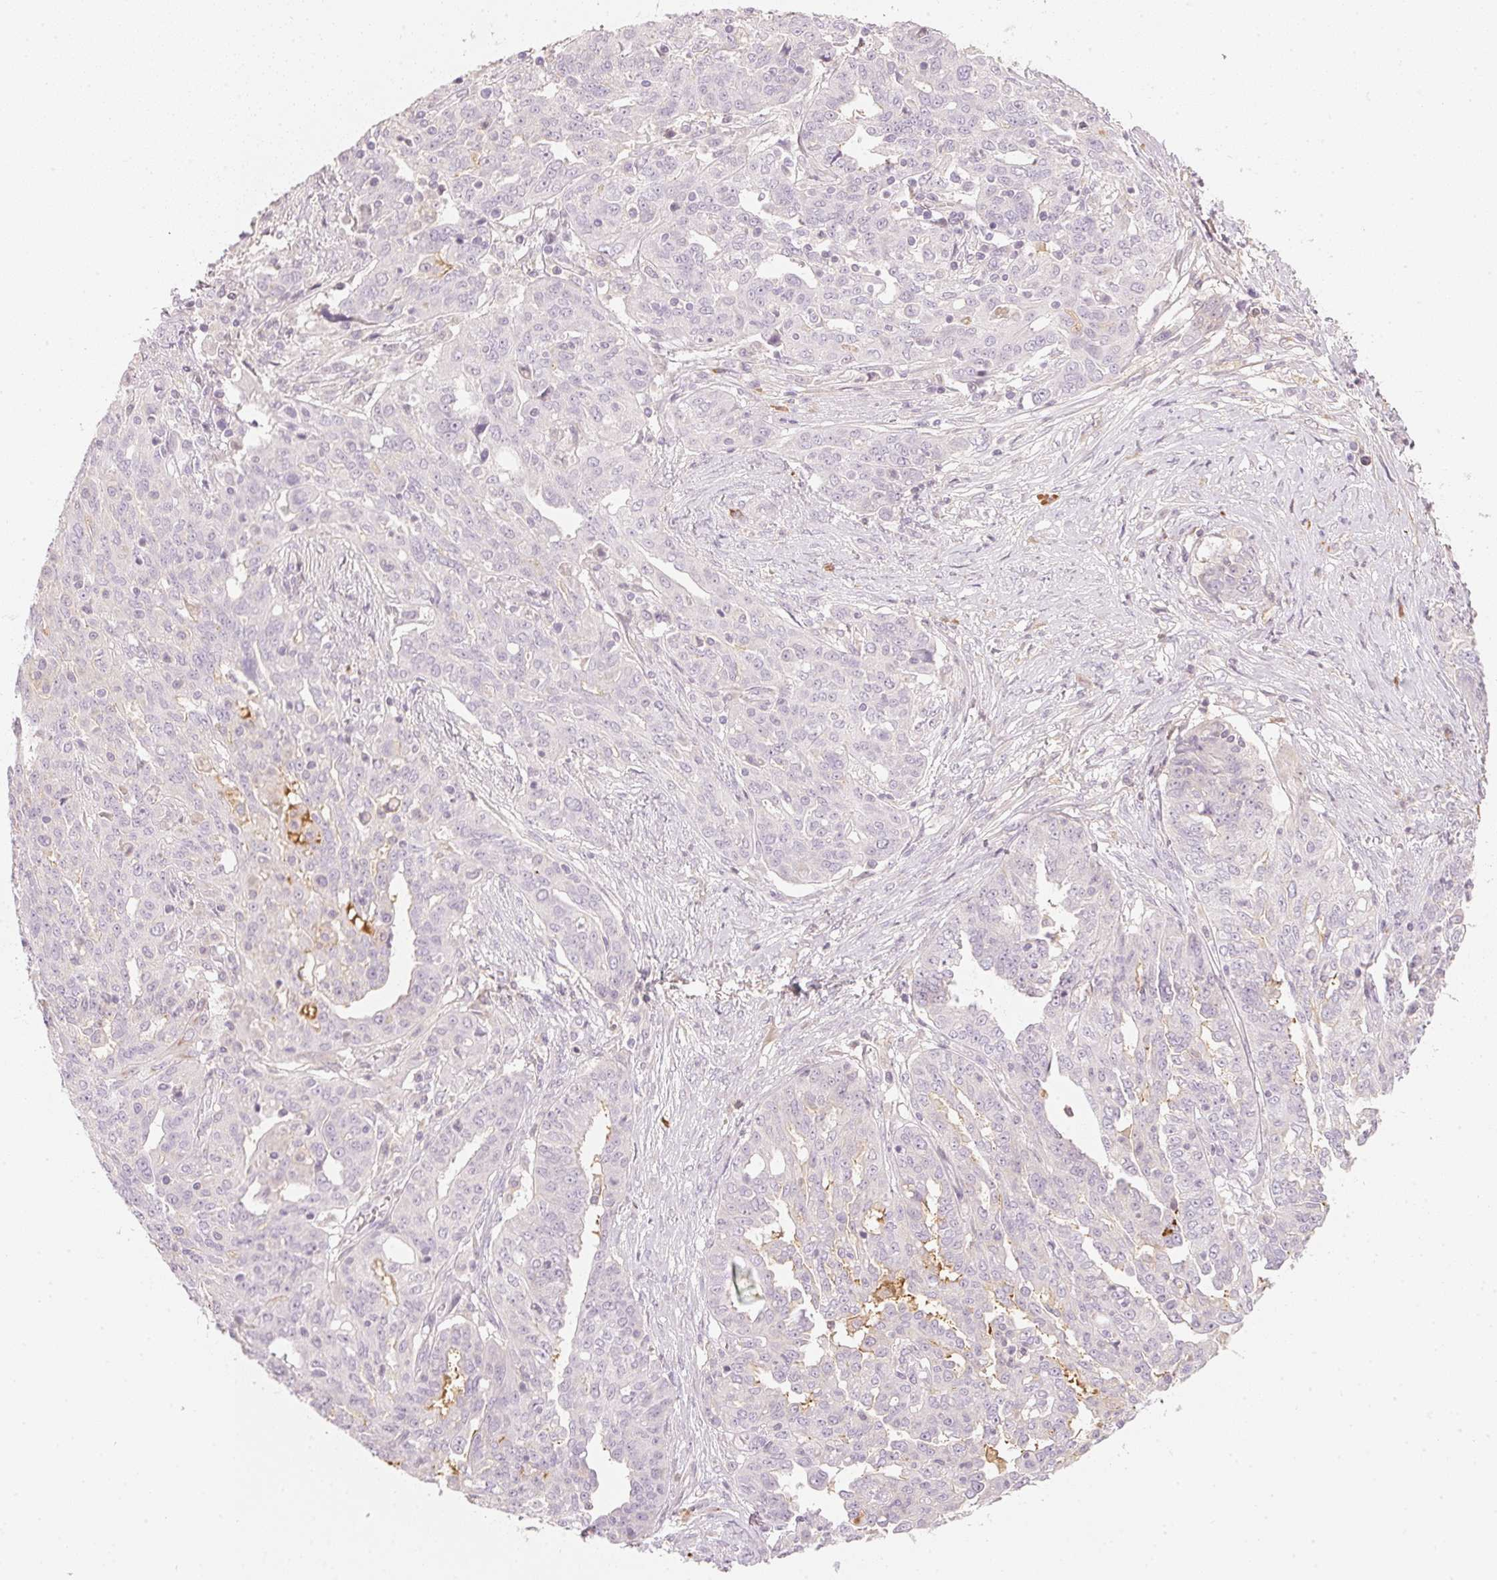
{"staining": {"intensity": "negative", "quantity": "none", "location": "none"}, "tissue": "ovarian cancer", "cell_type": "Tumor cells", "image_type": "cancer", "snomed": [{"axis": "morphology", "description": "Cystadenocarcinoma, serous, NOS"}, {"axis": "topography", "description": "Ovary"}], "caption": "Photomicrograph shows no significant protein staining in tumor cells of ovarian cancer (serous cystadenocarcinoma).", "gene": "RMDN2", "patient": {"sex": "female", "age": 67}}